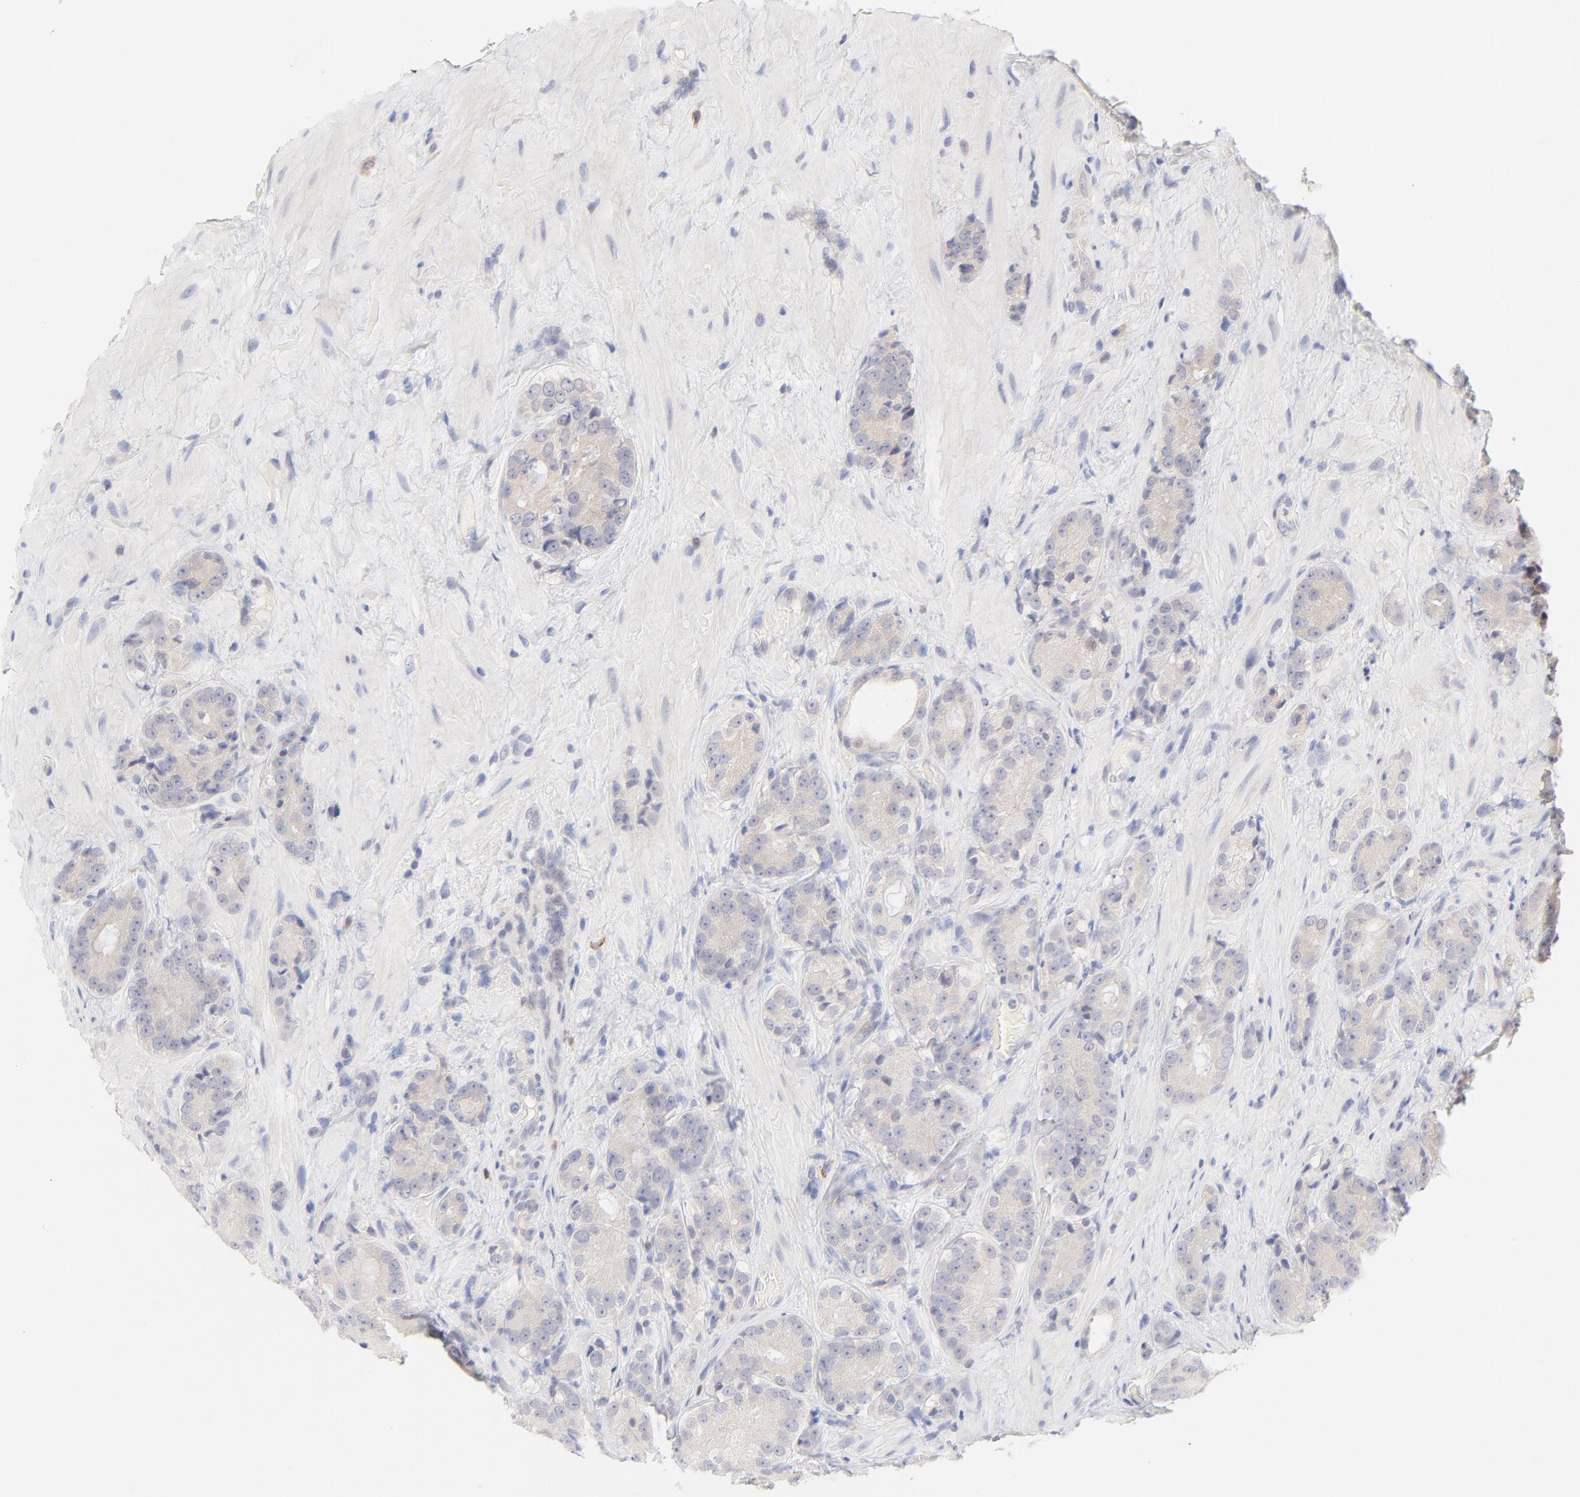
{"staining": {"intensity": "weak", "quantity": "<25%", "location": "nuclear"}, "tissue": "prostate cancer", "cell_type": "Tumor cells", "image_type": "cancer", "snomed": [{"axis": "morphology", "description": "Adenocarcinoma, High grade"}, {"axis": "topography", "description": "Prostate"}], "caption": "Immunohistochemical staining of human high-grade adenocarcinoma (prostate) reveals no significant positivity in tumor cells. The staining was performed using DAB to visualize the protein expression in brown, while the nuclei were stained in blue with hematoxylin (Magnification: 20x).", "gene": "ELF3", "patient": {"sex": "male", "age": 70}}